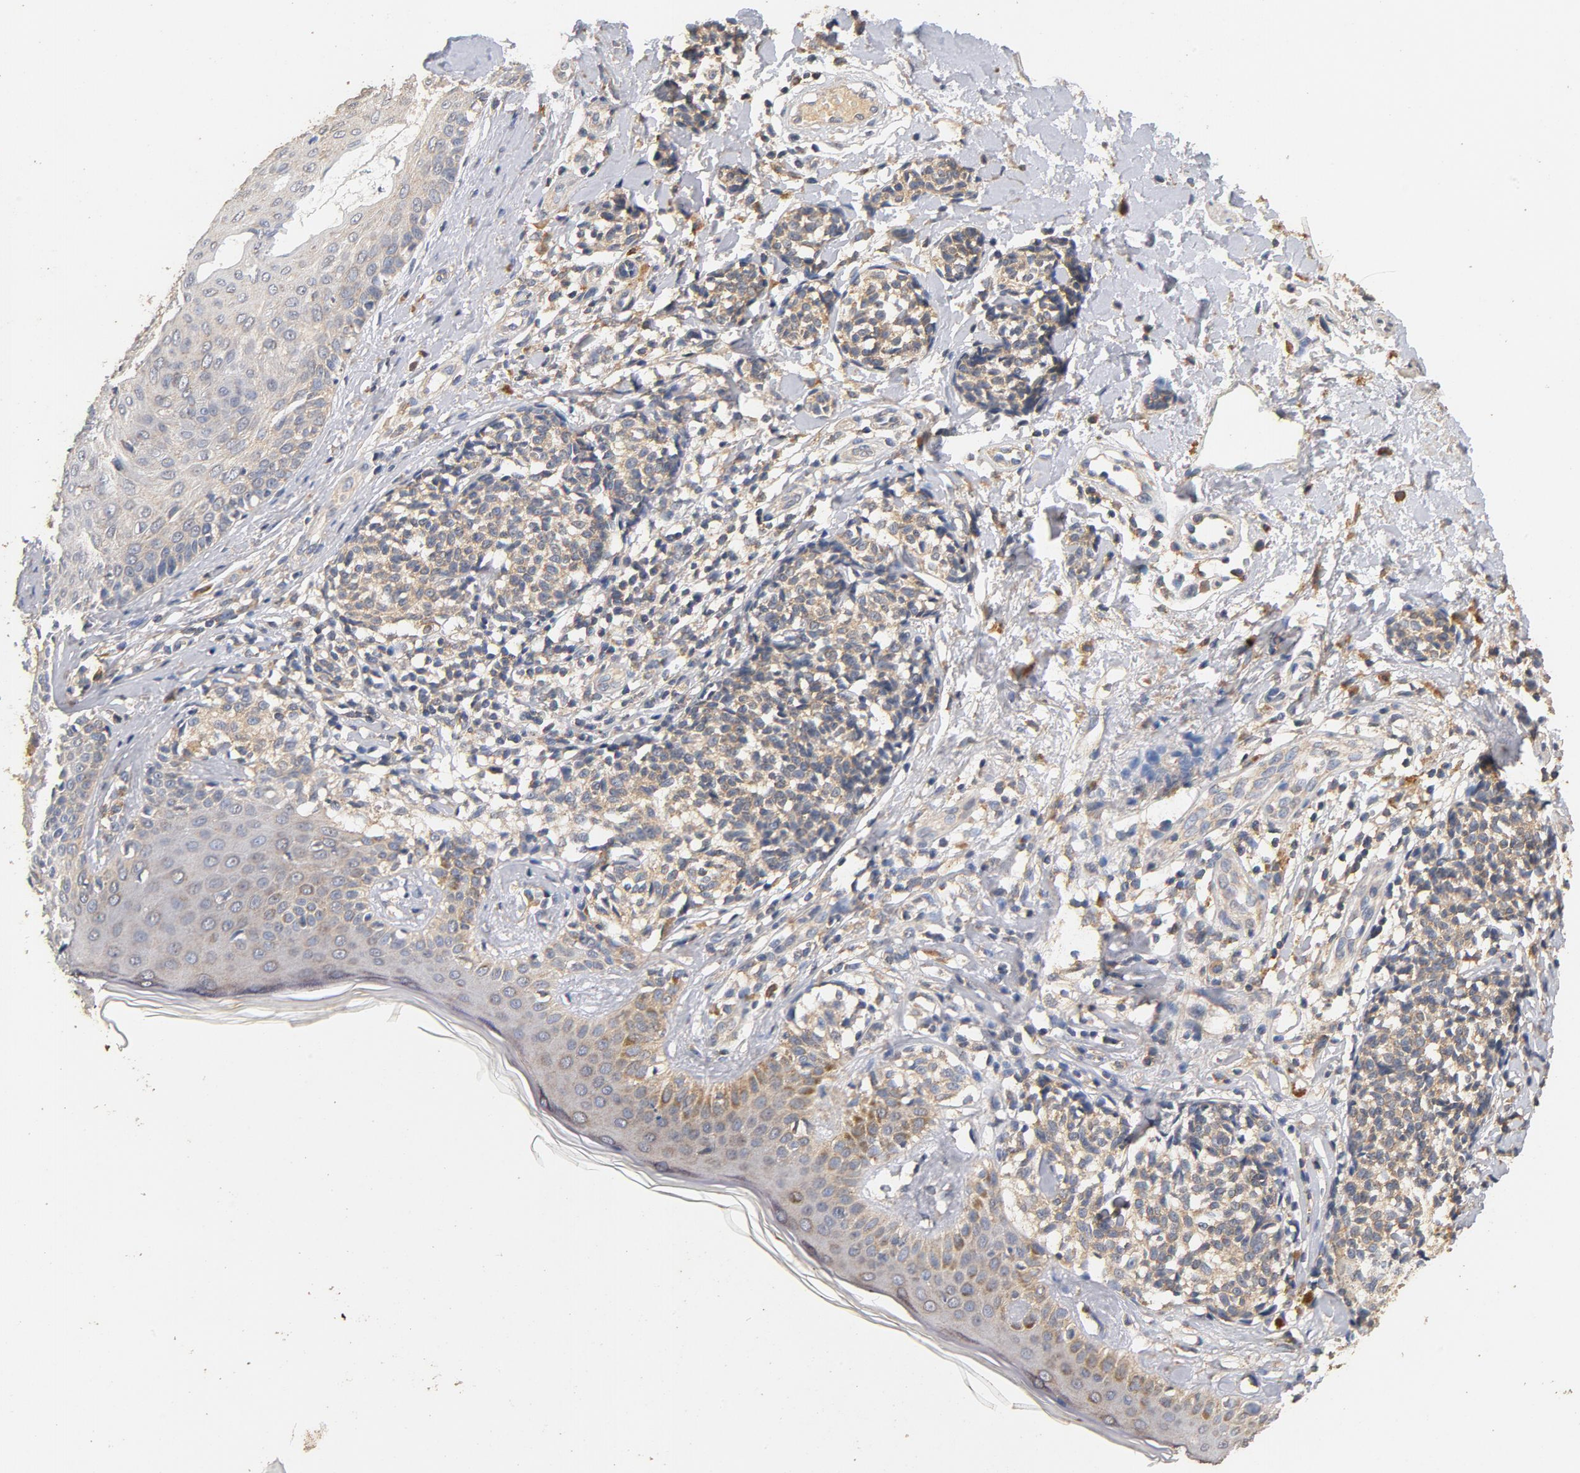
{"staining": {"intensity": "weak", "quantity": ">75%", "location": "cytoplasmic/membranous"}, "tissue": "melanoma", "cell_type": "Tumor cells", "image_type": "cancer", "snomed": [{"axis": "morphology", "description": "Malignant melanoma, Metastatic site"}, {"axis": "topography", "description": "Lung"}], "caption": "Weak cytoplasmic/membranous protein positivity is seen in about >75% of tumor cells in malignant melanoma (metastatic site). The staining is performed using DAB brown chromogen to label protein expression. The nuclei are counter-stained blue using hematoxylin.", "gene": "DDX6", "patient": {"sex": "male", "age": 64}}